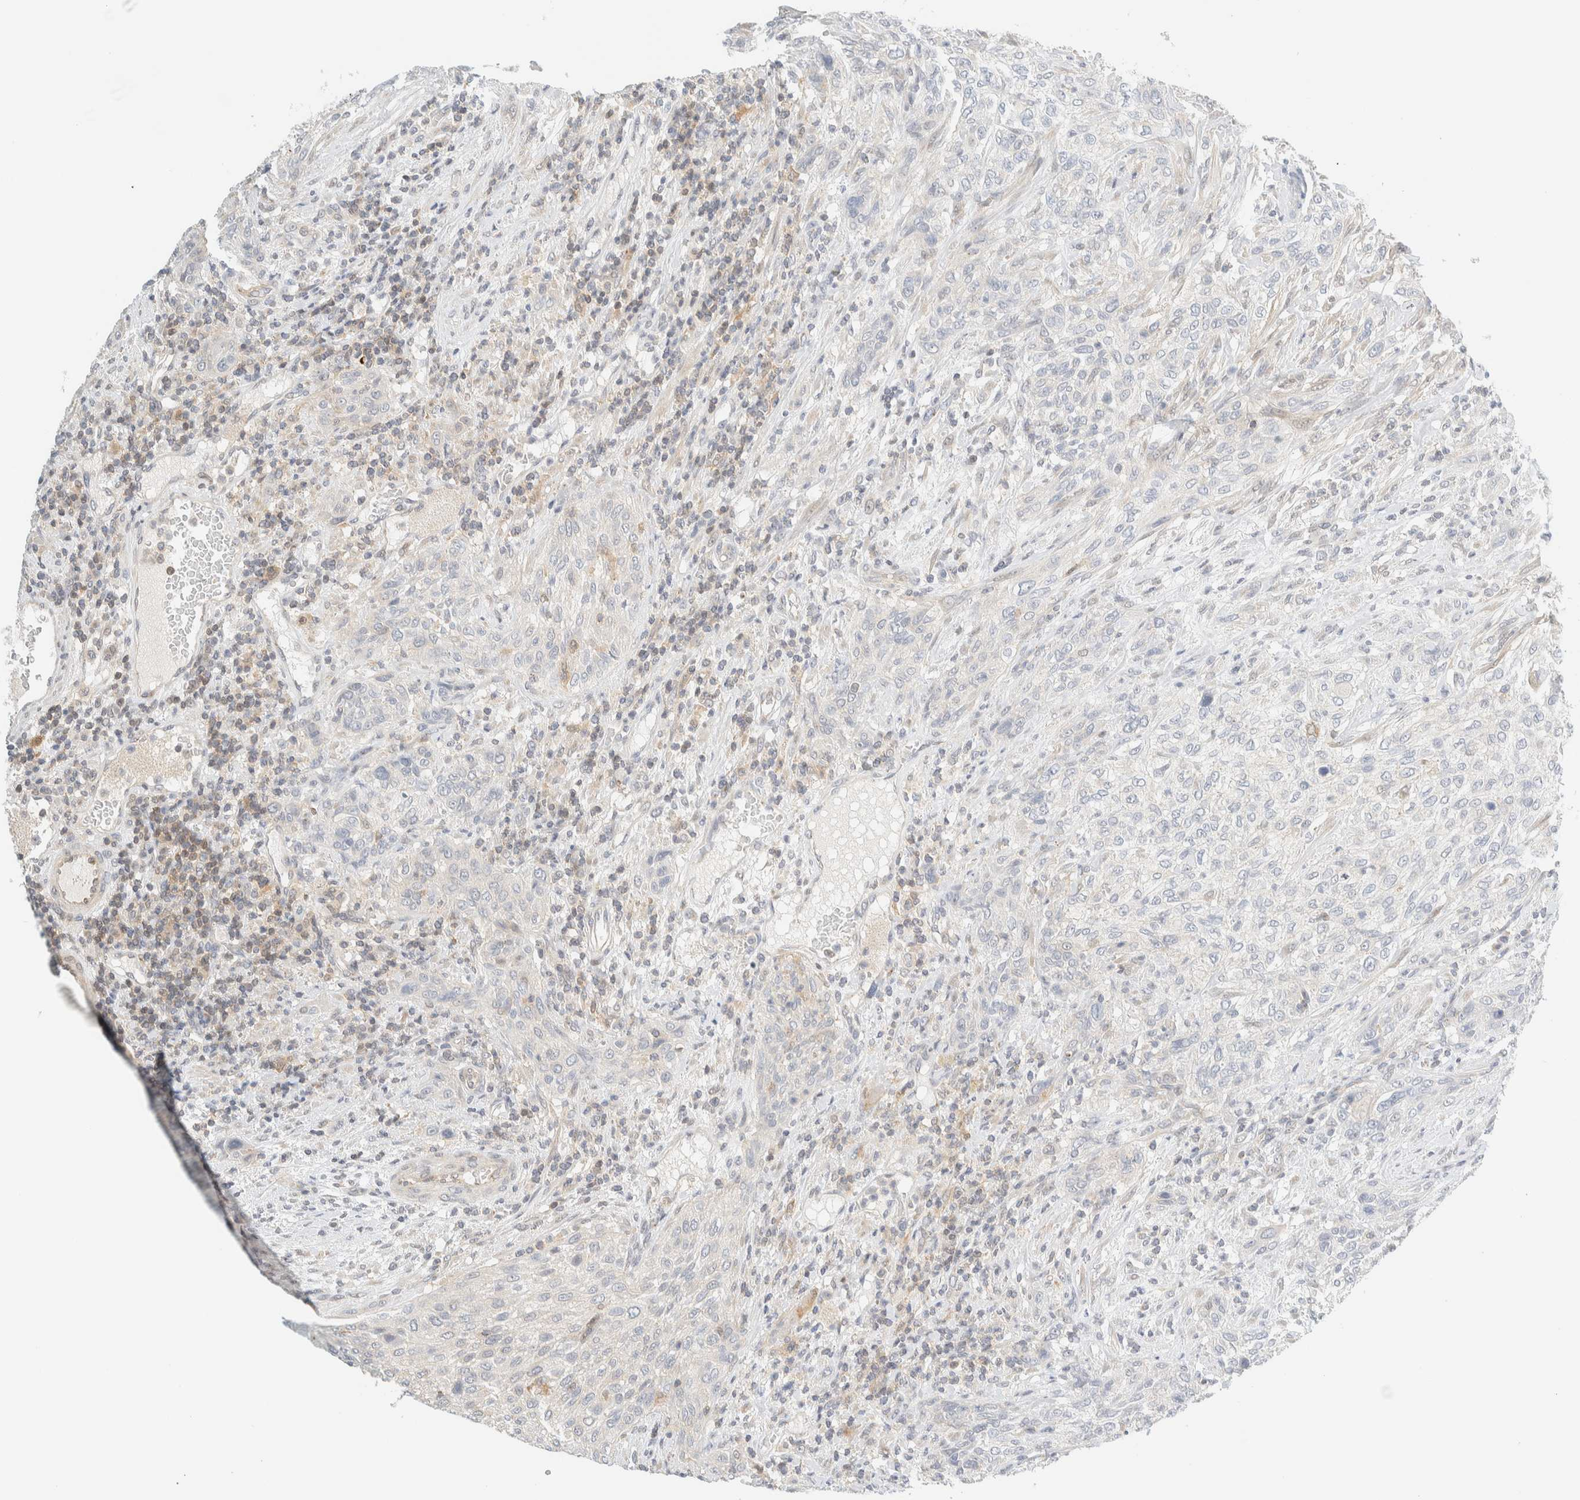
{"staining": {"intensity": "negative", "quantity": "none", "location": "none"}, "tissue": "urothelial cancer", "cell_type": "Tumor cells", "image_type": "cancer", "snomed": [{"axis": "morphology", "description": "Urothelial carcinoma, Low grade"}, {"axis": "morphology", "description": "Urothelial carcinoma, High grade"}, {"axis": "topography", "description": "Urinary bladder"}], "caption": "This is an immunohistochemistry (IHC) histopathology image of human urothelial cancer. There is no positivity in tumor cells.", "gene": "PCYT2", "patient": {"sex": "male", "age": 35}}